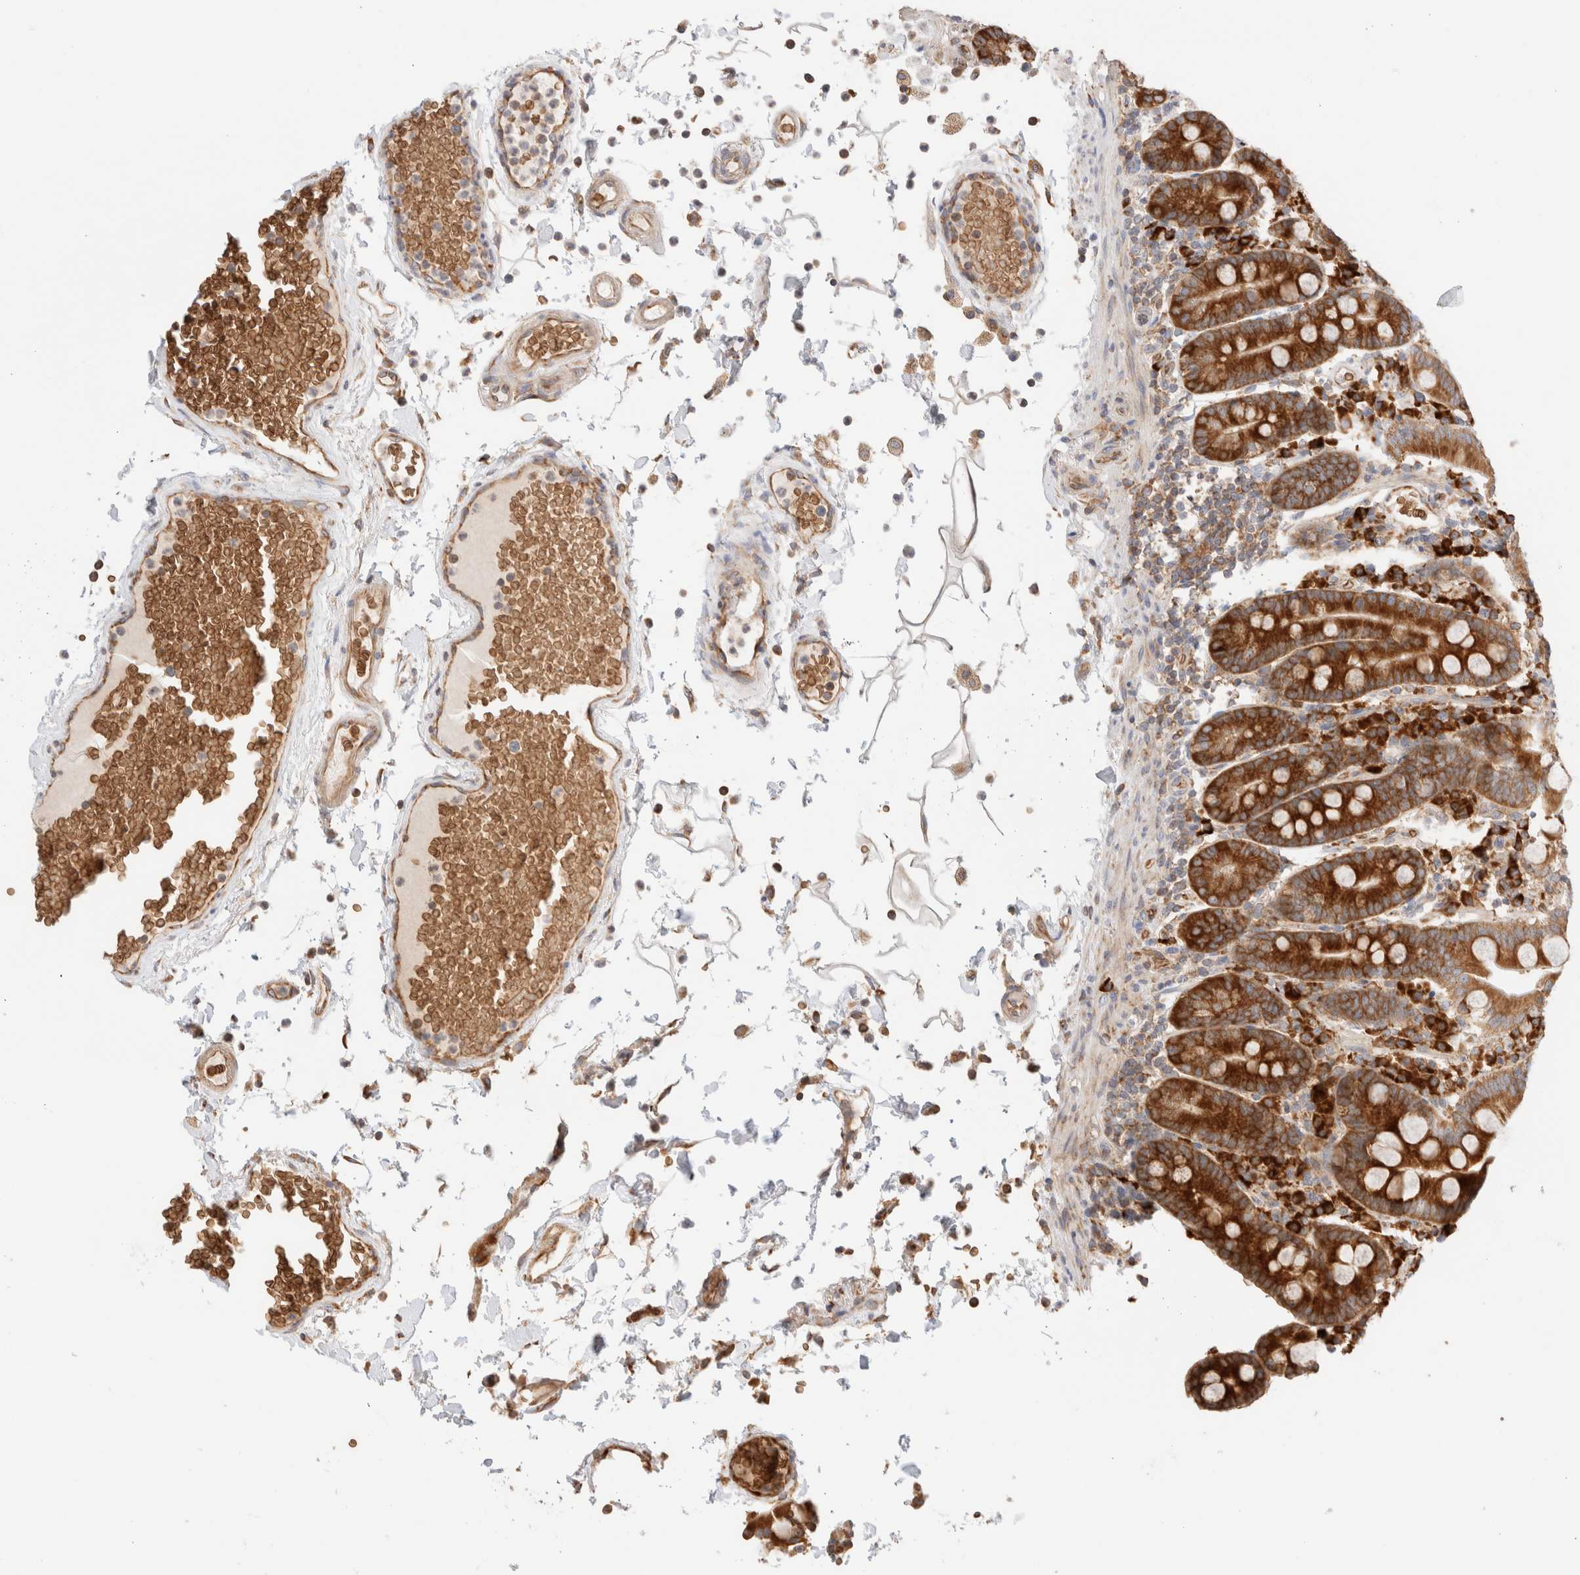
{"staining": {"intensity": "strong", "quantity": ">75%", "location": "cytoplasmic/membranous"}, "tissue": "duodenum", "cell_type": "Glandular cells", "image_type": "normal", "snomed": [{"axis": "morphology", "description": "Normal tissue, NOS"}, {"axis": "topography", "description": "Small intestine, NOS"}], "caption": "IHC staining of unremarkable duodenum, which demonstrates high levels of strong cytoplasmic/membranous expression in about >75% of glandular cells indicating strong cytoplasmic/membranous protein staining. The staining was performed using DAB (brown) for protein detection and nuclei were counterstained in hematoxylin (blue).", "gene": "UTS2B", "patient": {"sex": "female", "age": 71}}